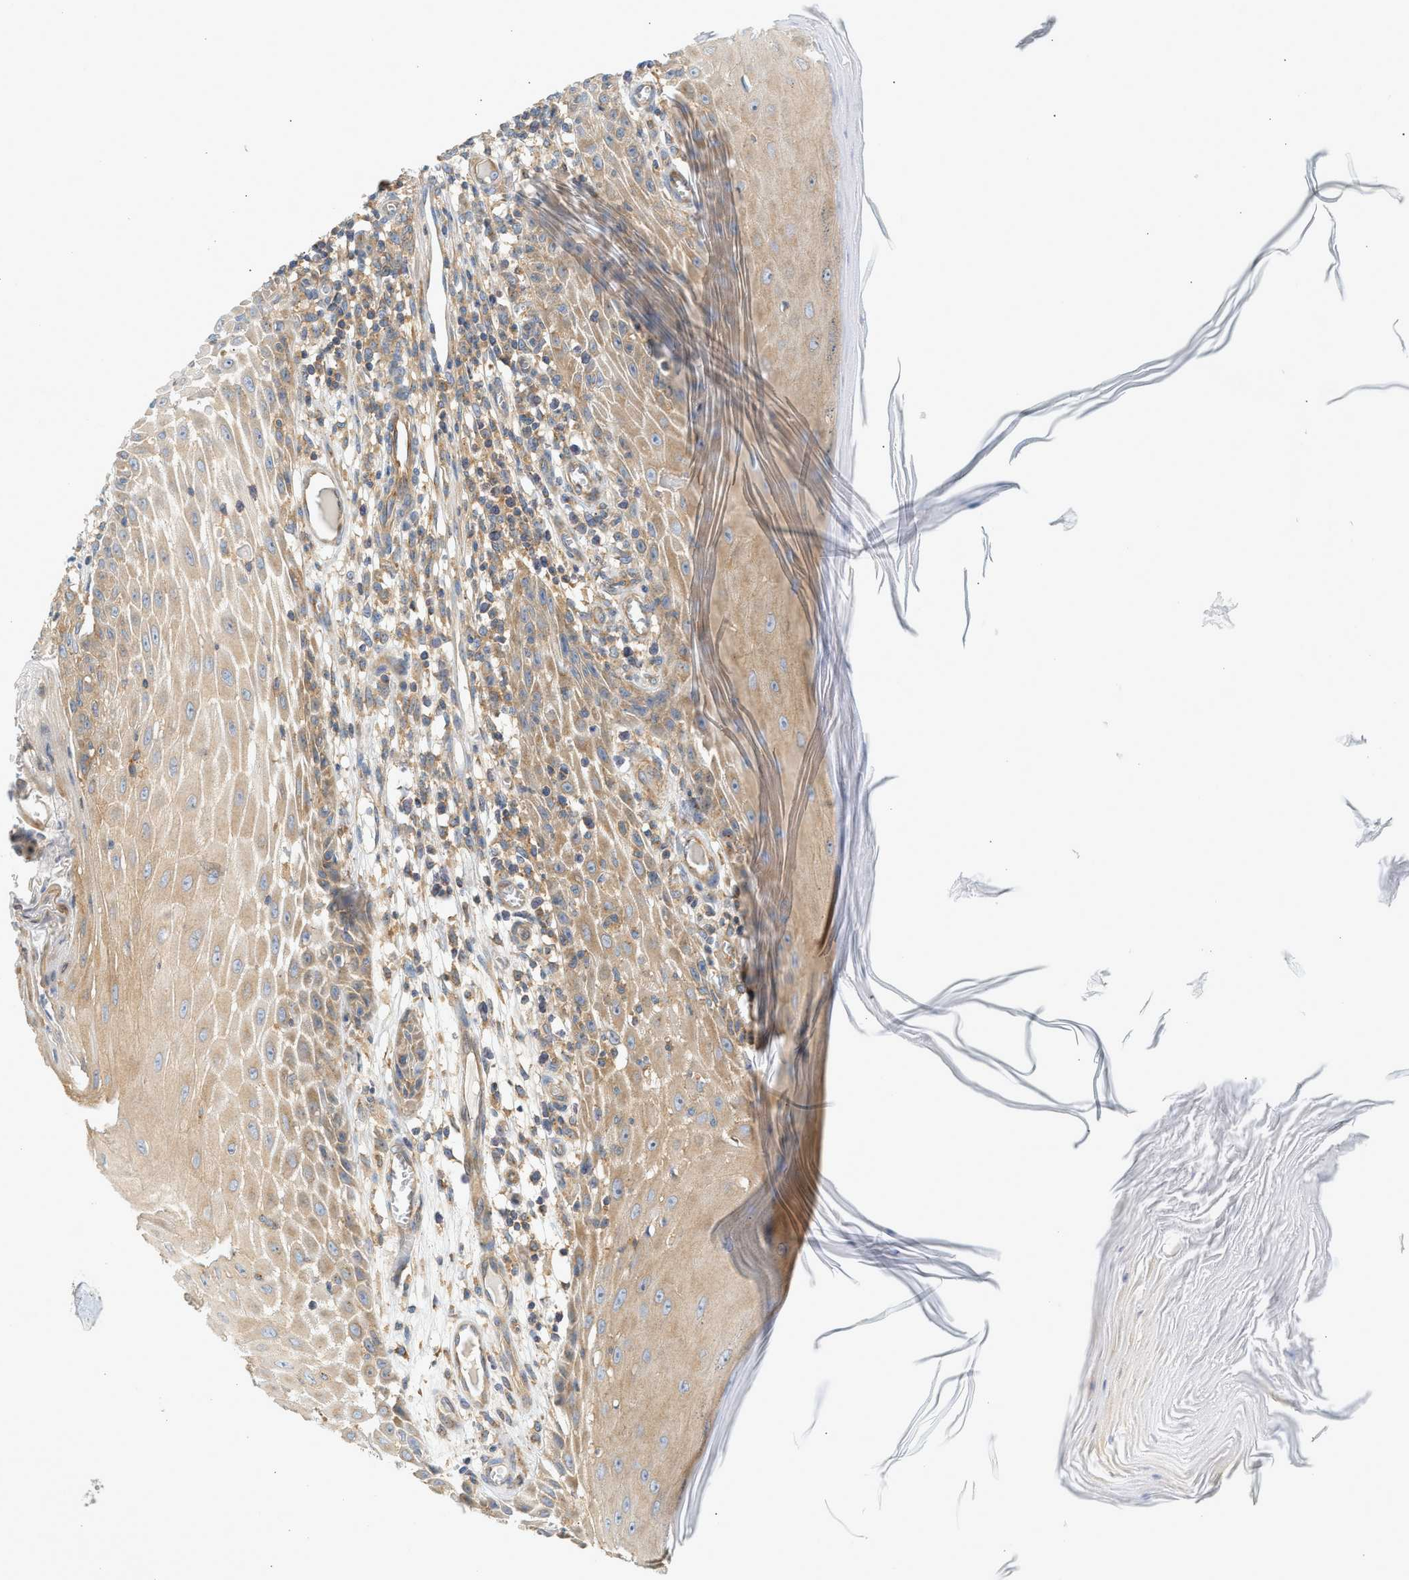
{"staining": {"intensity": "moderate", "quantity": ">75%", "location": "cytoplasmic/membranous"}, "tissue": "skin cancer", "cell_type": "Tumor cells", "image_type": "cancer", "snomed": [{"axis": "morphology", "description": "Squamous cell carcinoma, NOS"}, {"axis": "topography", "description": "Skin"}], "caption": "Moderate cytoplasmic/membranous protein expression is identified in approximately >75% of tumor cells in squamous cell carcinoma (skin).", "gene": "PAFAH1B1", "patient": {"sex": "female", "age": 73}}